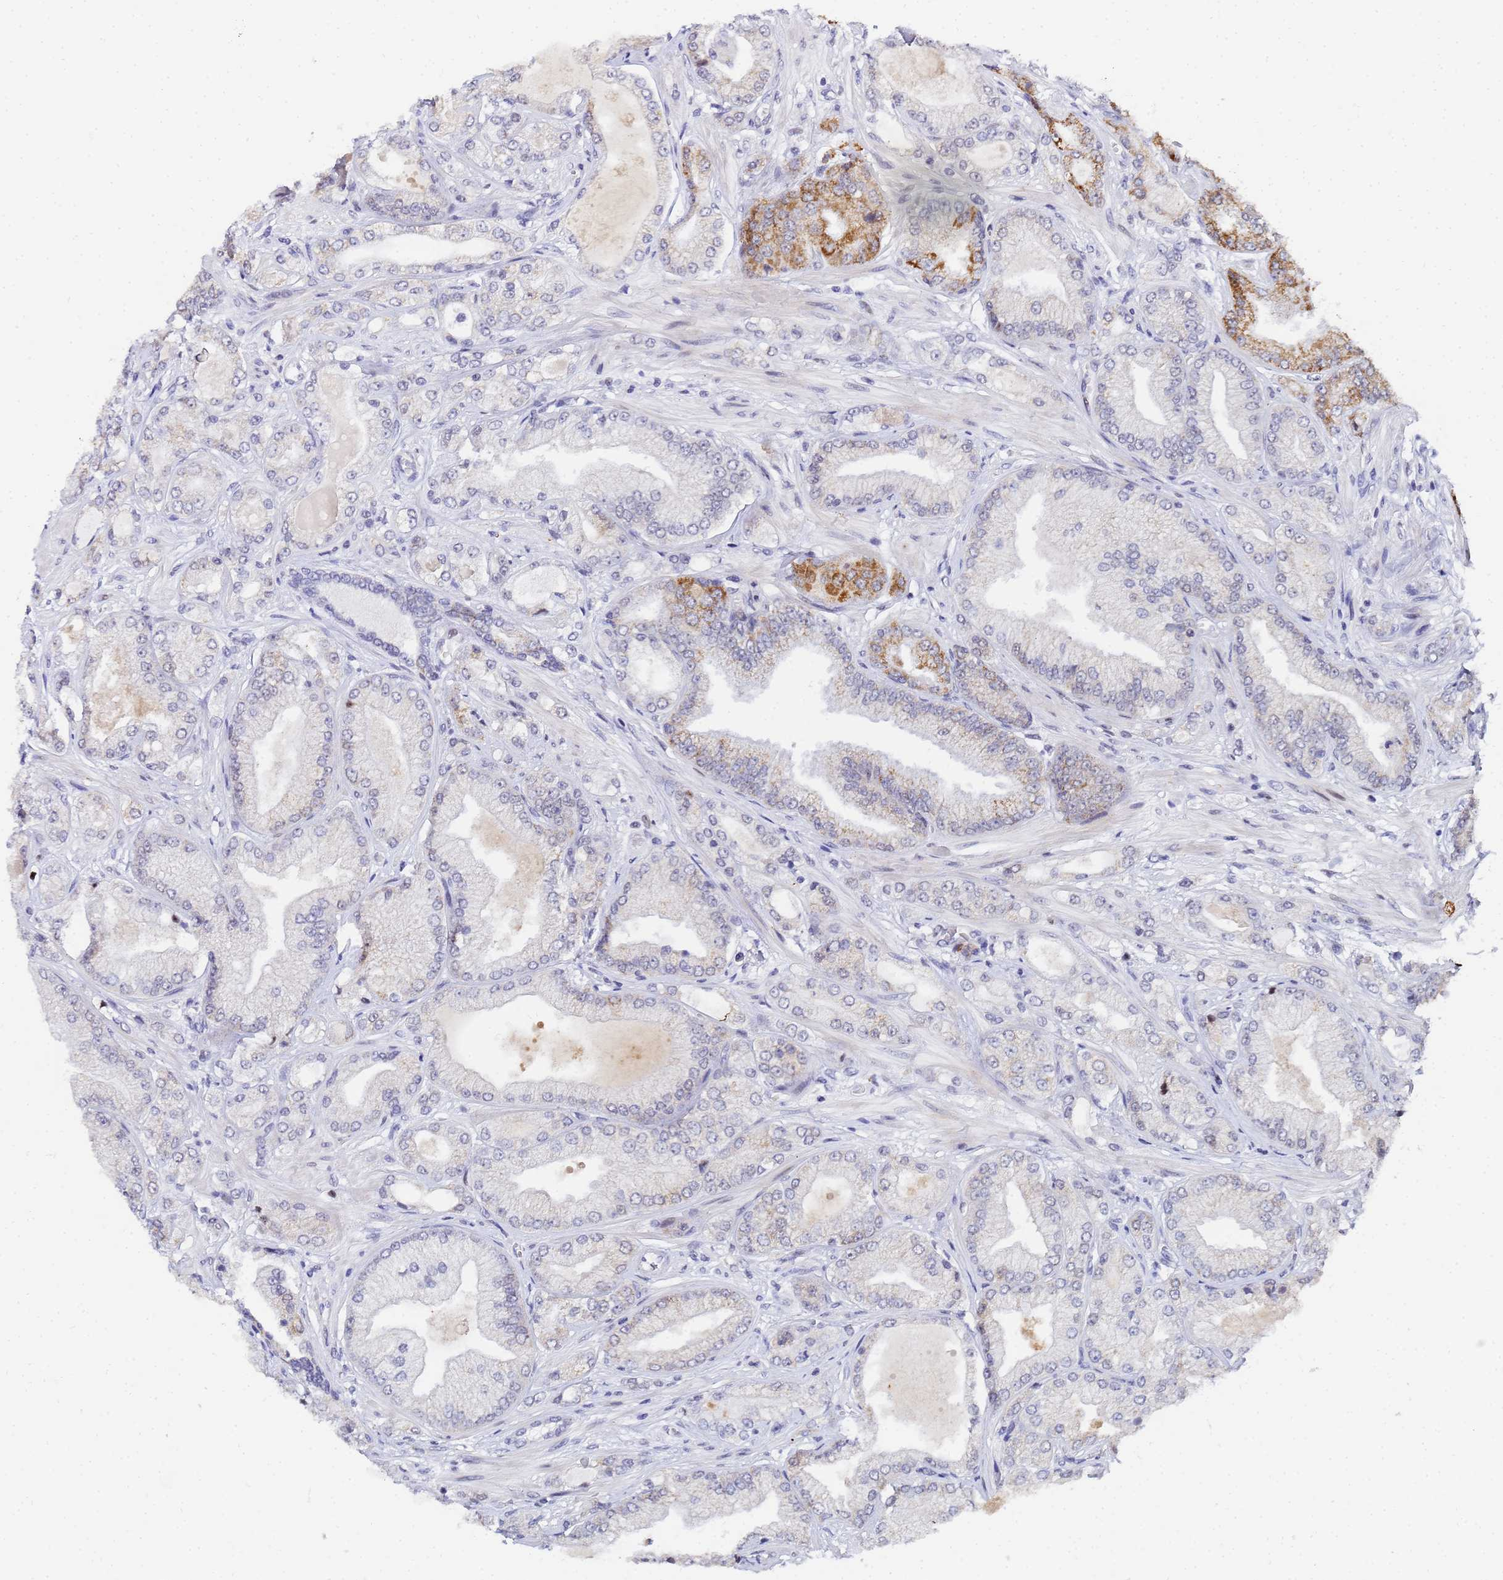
{"staining": {"intensity": "strong", "quantity": "<25%", "location": "cytoplasmic/membranous"}, "tissue": "prostate cancer", "cell_type": "Tumor cells", "image_type": "cancer", "snomed": [{"axis": "morphology", "description": "Adenocarcinoma, Low grade"}, {"axis": "topography", "description": "Prostate"}], "caption": "Protein analysis of prostate low-grade adenocarcinoma tissue displays strong cytoplasmic/membranous positivity in about <25% of tumor cells. (Stains: DAB in brown, nuclei in blue, Microscopy: brightfield microscopy at high magnification).", "gene": "CKMT1A", "patient": {"sex": "male", "age": 55}}